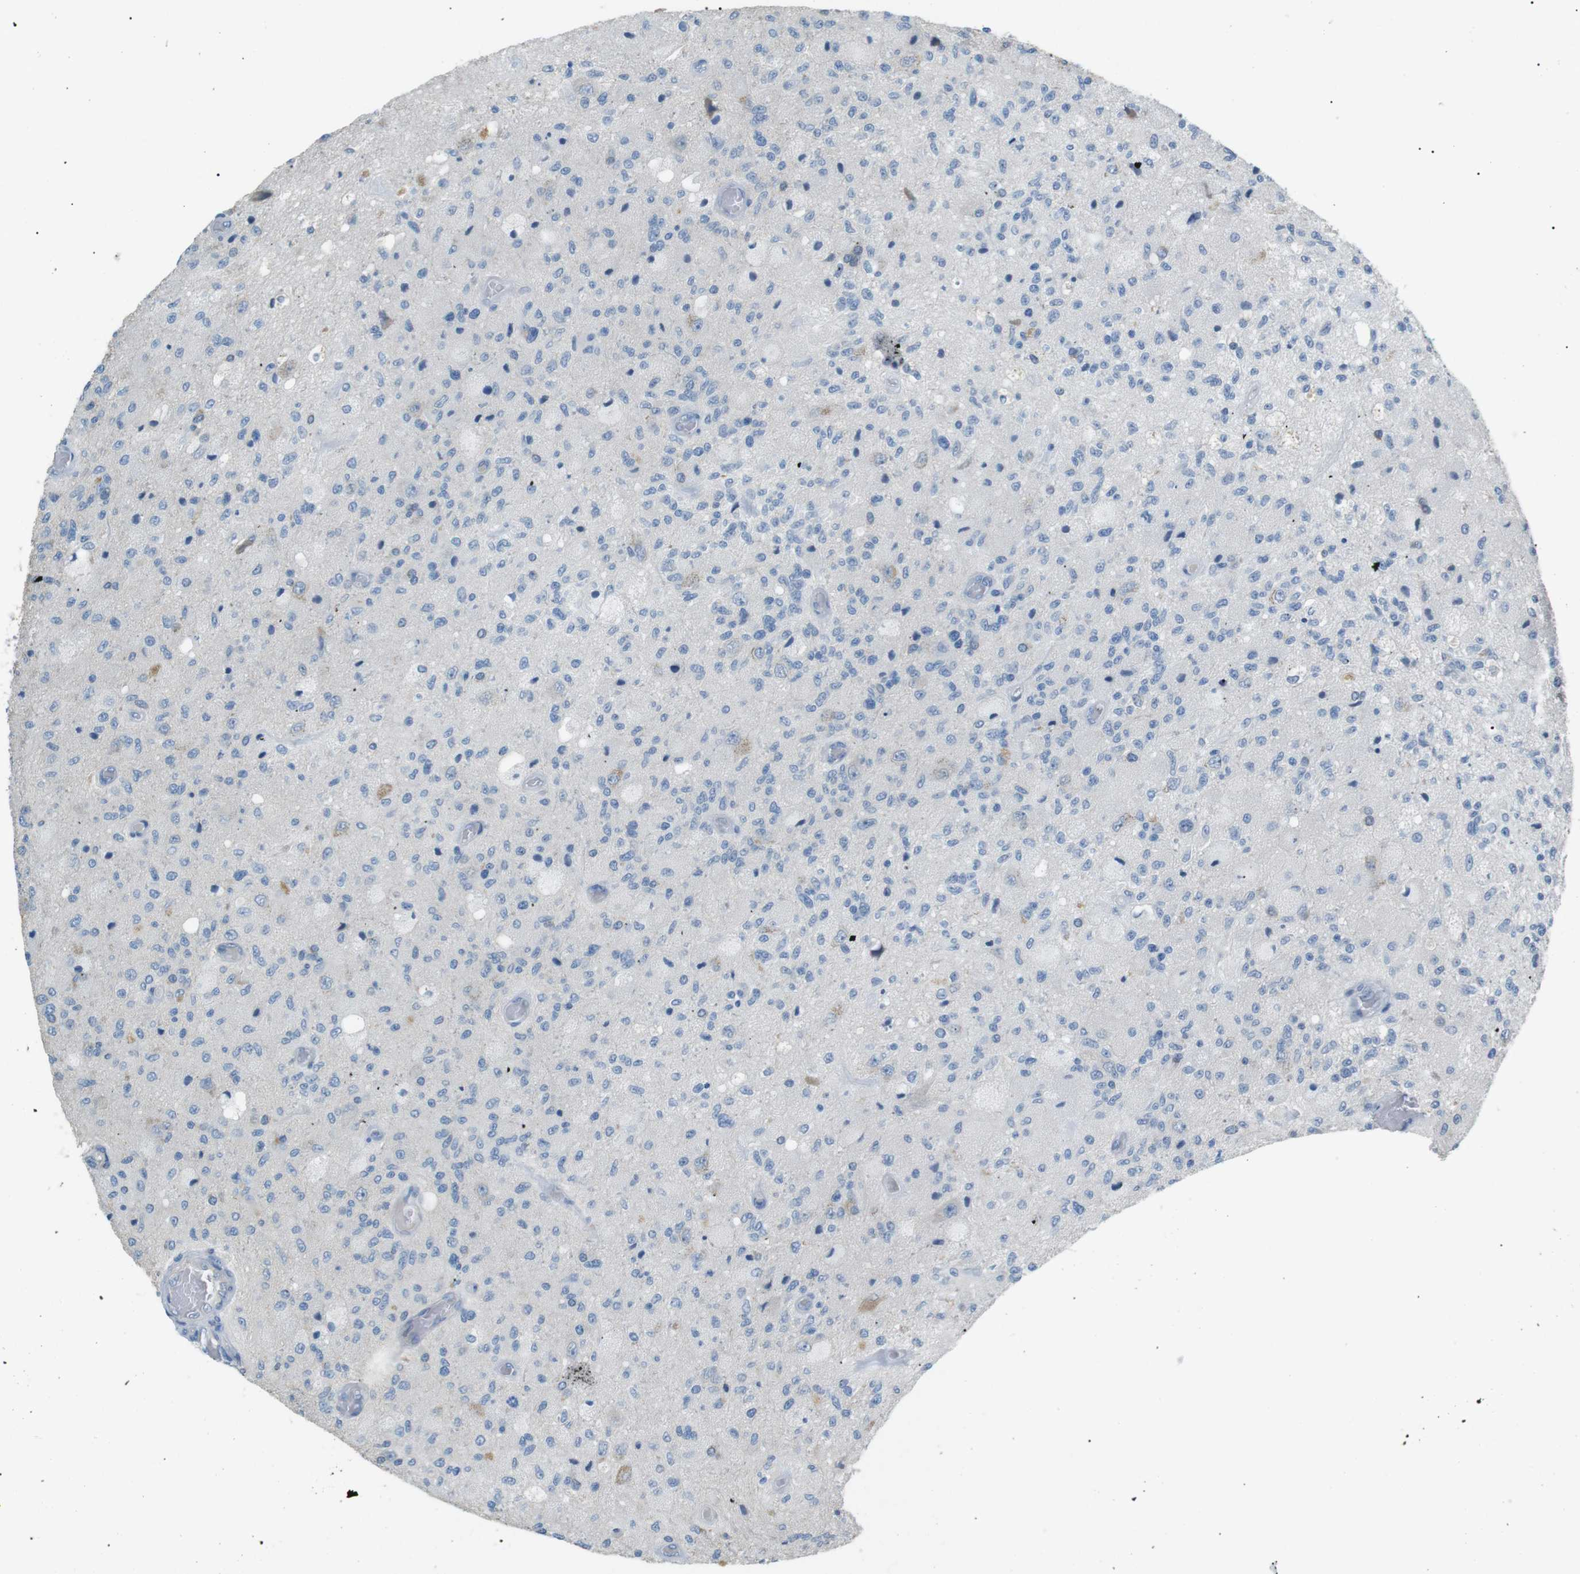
{"staining": {"intensity": "negative", "quantity": "none", "location": "none"}, "tissue": "glioma", "cell_type": "Tumor cells", "image_type": "cancer", "snomed": [{"axis": "morphology", "description": "Normal tissue, NOS"}, {"axis": "morphology", "description": "Glioma, malignant, High grade"}, {"axis": "topography", "description": "Cerebral cortex"}], "caption": "High power microscopy histopathology image of an IHC histopathology image of high-grade glioma (malignant), revealing no significant staining in tumor cells.", "gene": "CDH26", "patient": {"sex": "male", "age": 77}}